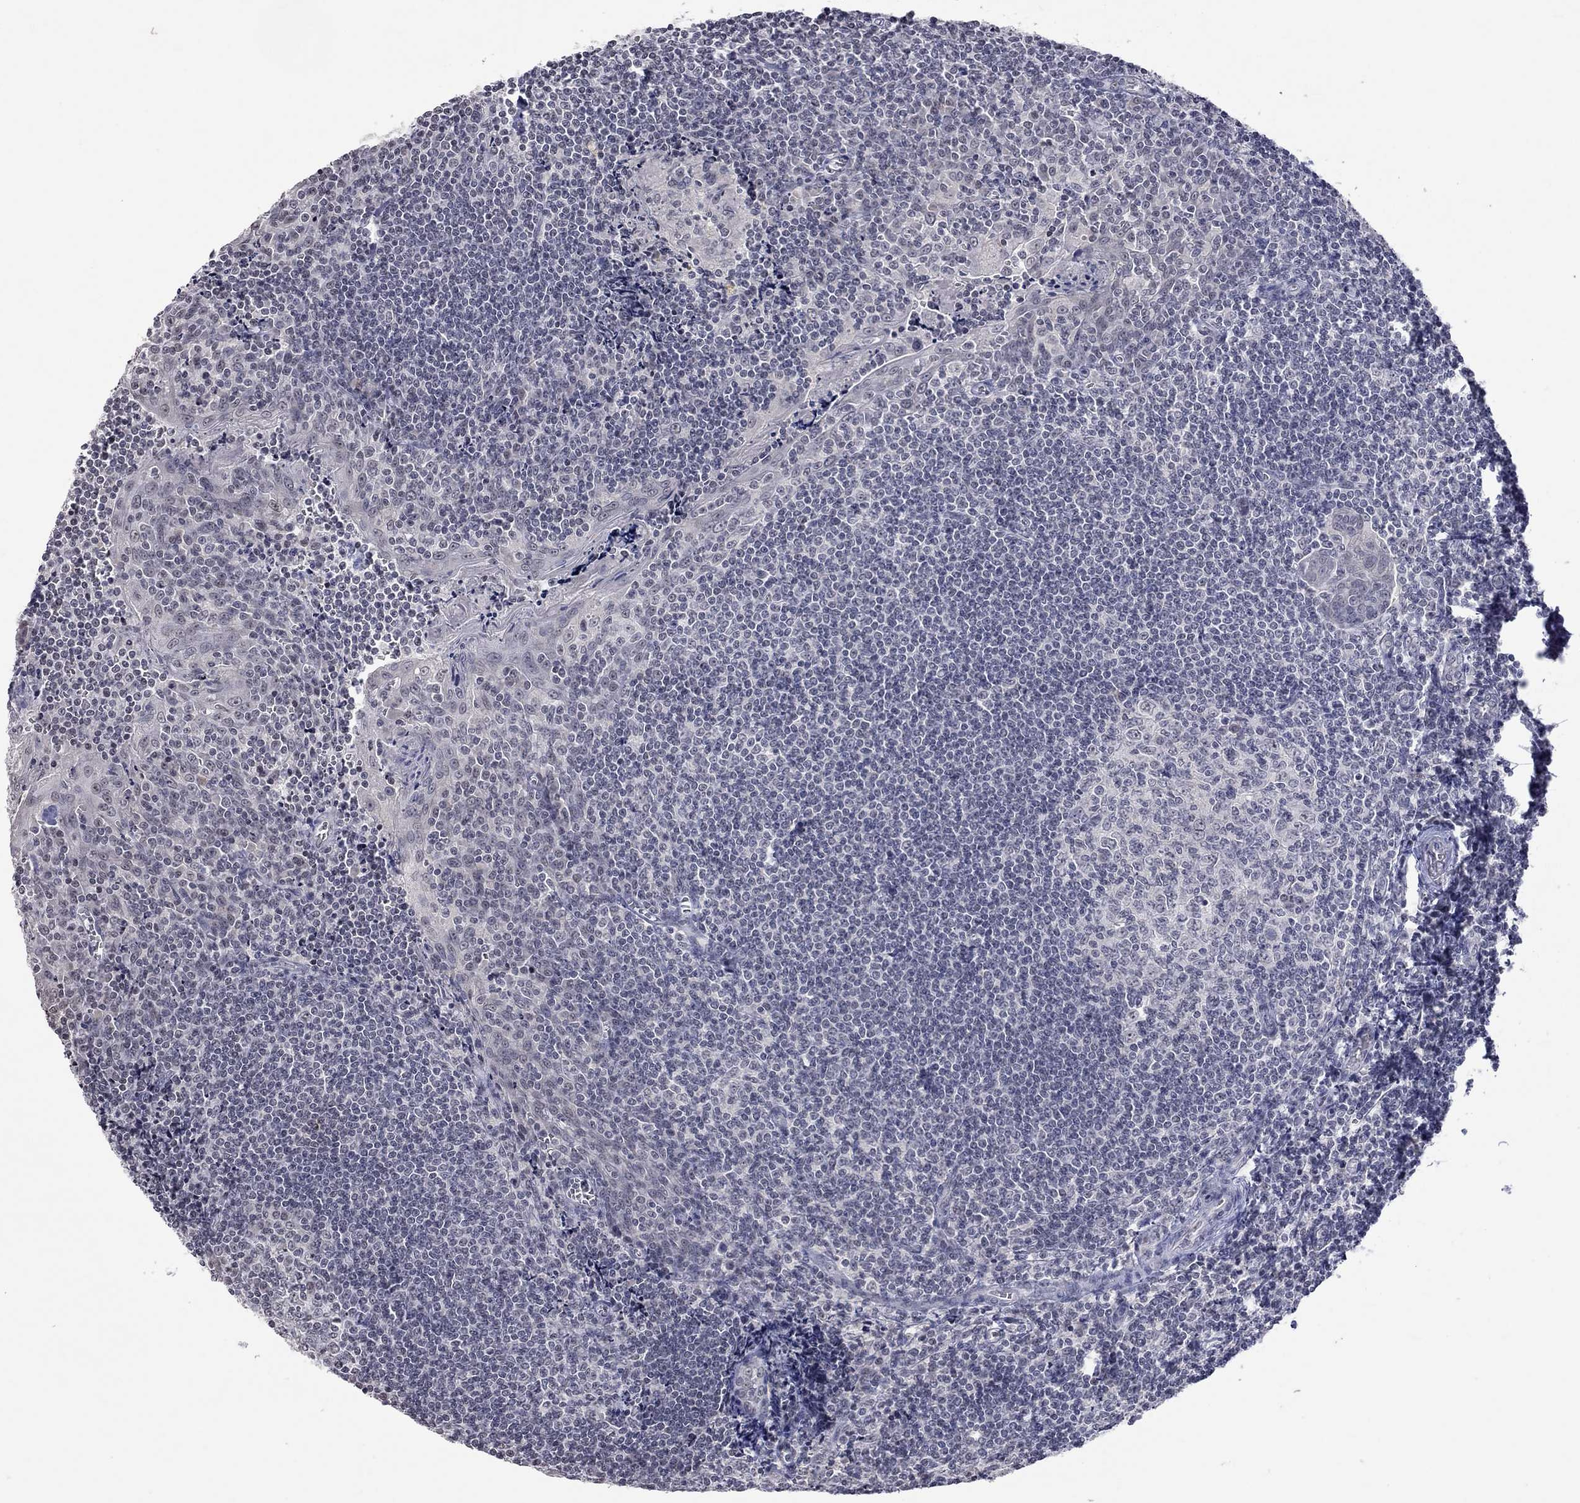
{"staining": {"intensity": "negative", "quantity": "none", "location": "none"}, "tissue": "tonsil", "cell_type": "Germinal center cells", "image_type": "normal", "snomed": [{"axis": "morphology", "description": "Normal tissue, NOS"}, {"axis": "morphology", "description": "Inflammation, NOS"}, {"axis": "topography", "description": "Tonsil"}], "caption": "Germinal center cells show no significant protein expression in benign tonsil.", "gene": "TMEM143", "patient": {"sex": "female", "age": 31}}